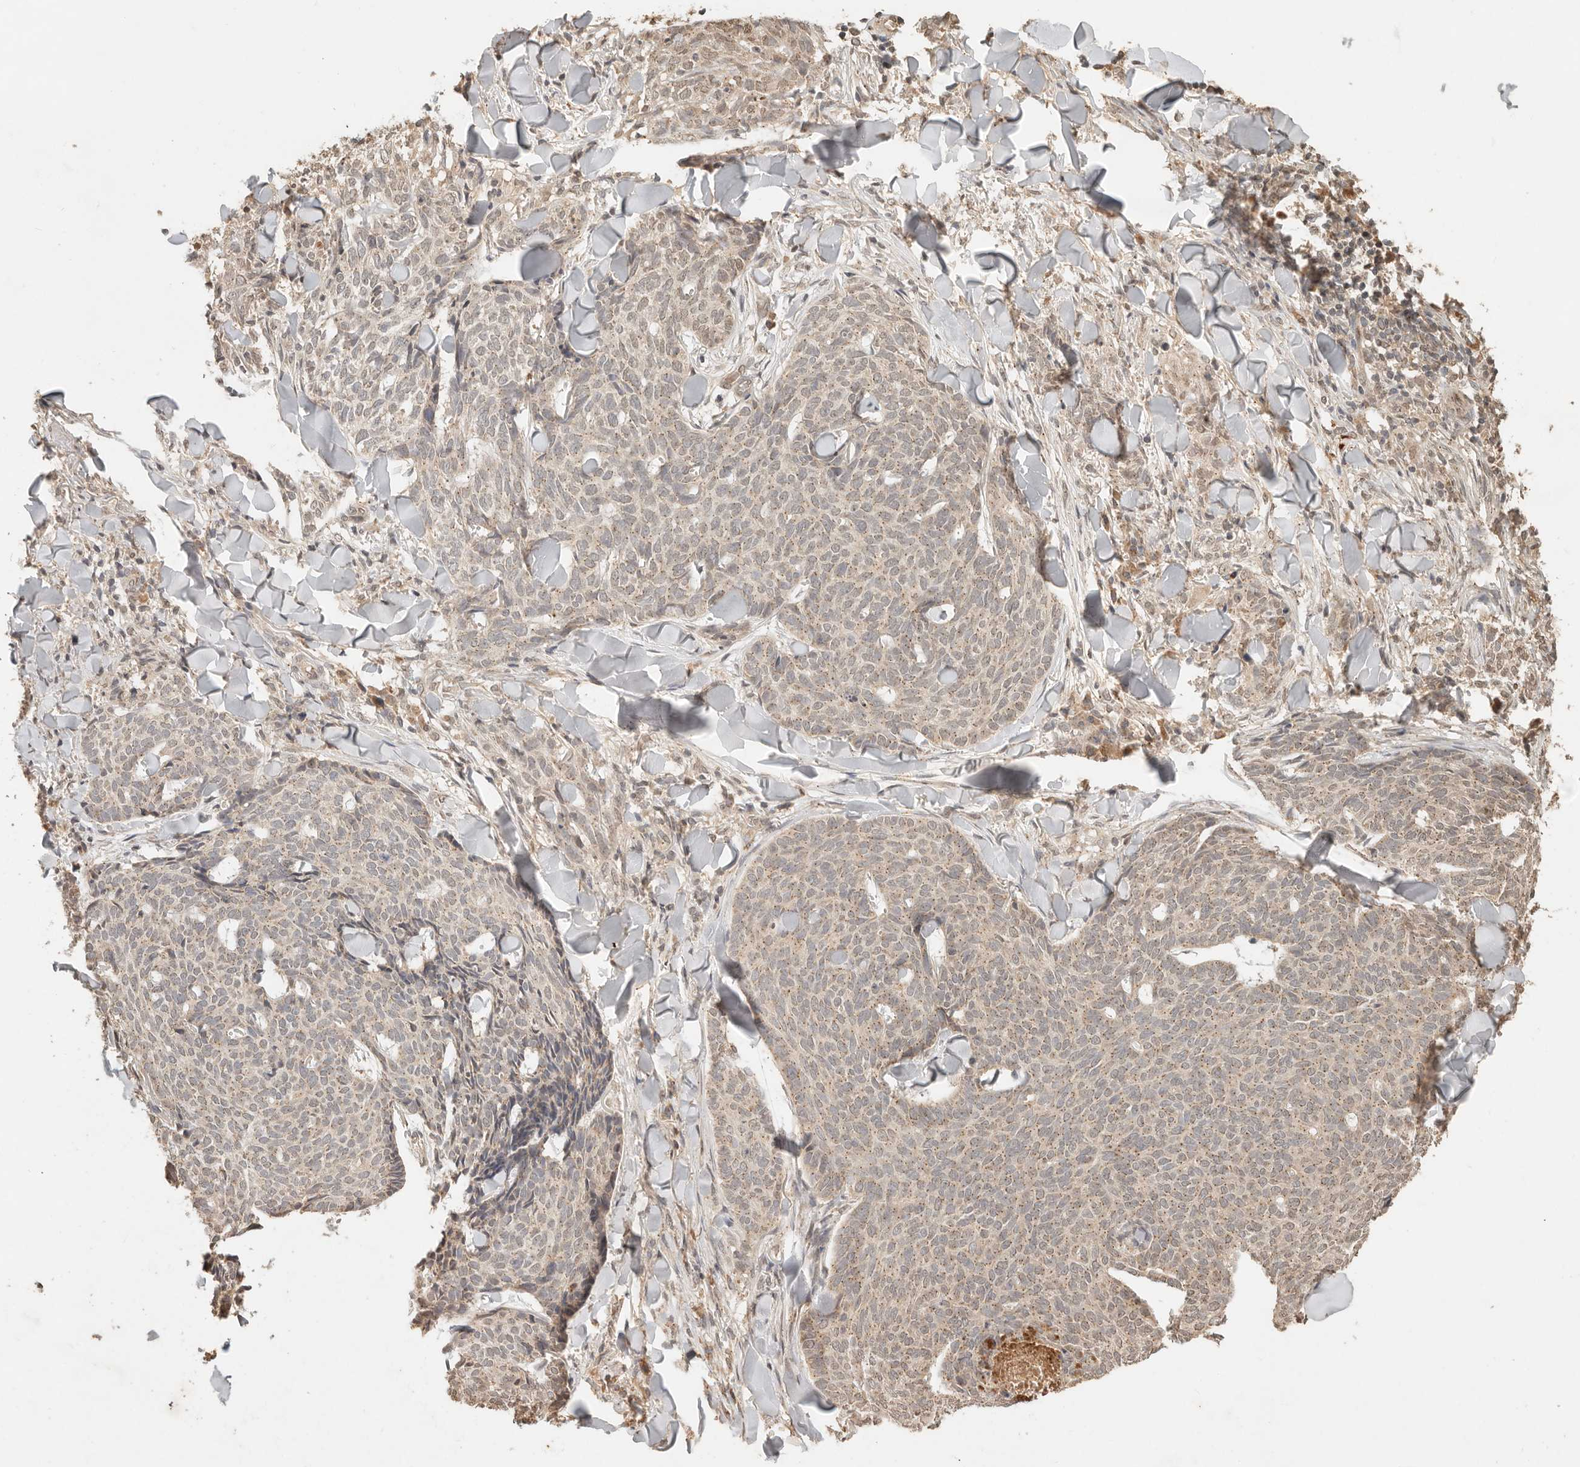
{"staining": {"intensity": "weak", "quantity": "<25%", "location": "cytoplasmic/membranous"}, "tissue": "skin cancer", "cell_type": "Tumor cells", "image_type": "cancer", "snomed": [{"axis": "morphology", "description": "Normal tissue, NOS"}, {"axis": "morphology", "description": "Basal cell carcinoma"}, {"axis": "topography", "description": "Skin"}], "caption": "Image shows no protein expression in tumor cells of skin basal cell carcinoma tissue.", "gene": "LMO4", "patient": {"sex": "male", "age": 50}}